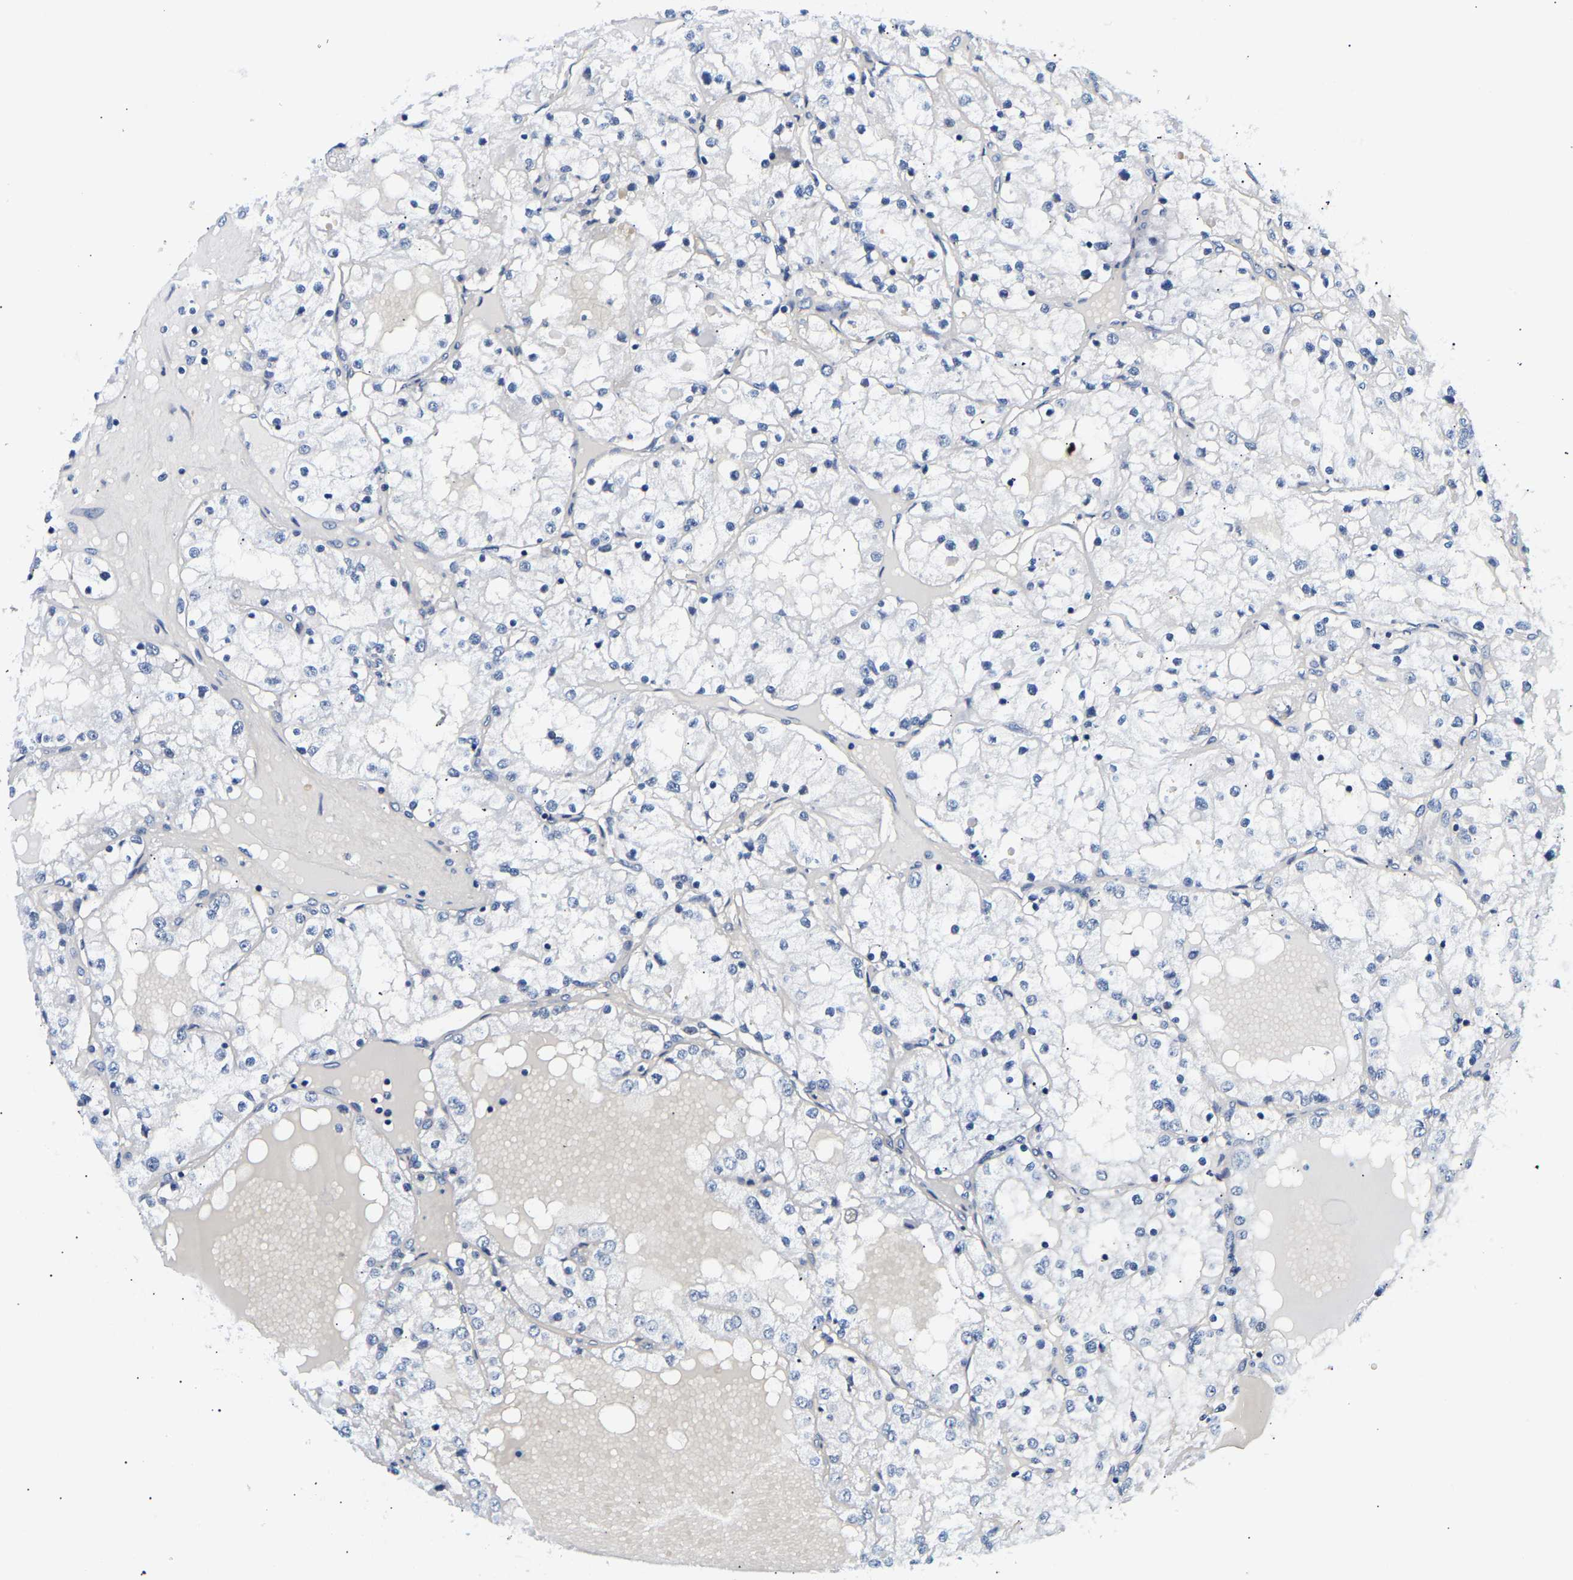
{"staining": {"intensity": "negative", "quantity": "none", "location": "none"}, "tissue": "renal cancer", "cell_type": "Tumor cells", "image_type": "cancer", "snomed": [{"axis": "morphology", "description": "Adenocarcinoma, NOS"}, {"axis": "topography", "description": "Kidney"}], "caption": "This is an immunohistochemistry (IHC) micrograph of human renal cancer (adenocarcinoma). There is no positivity in tumor cells.", "gene": "UCHL3", "patient": {"sex": "male", "age": 68}}